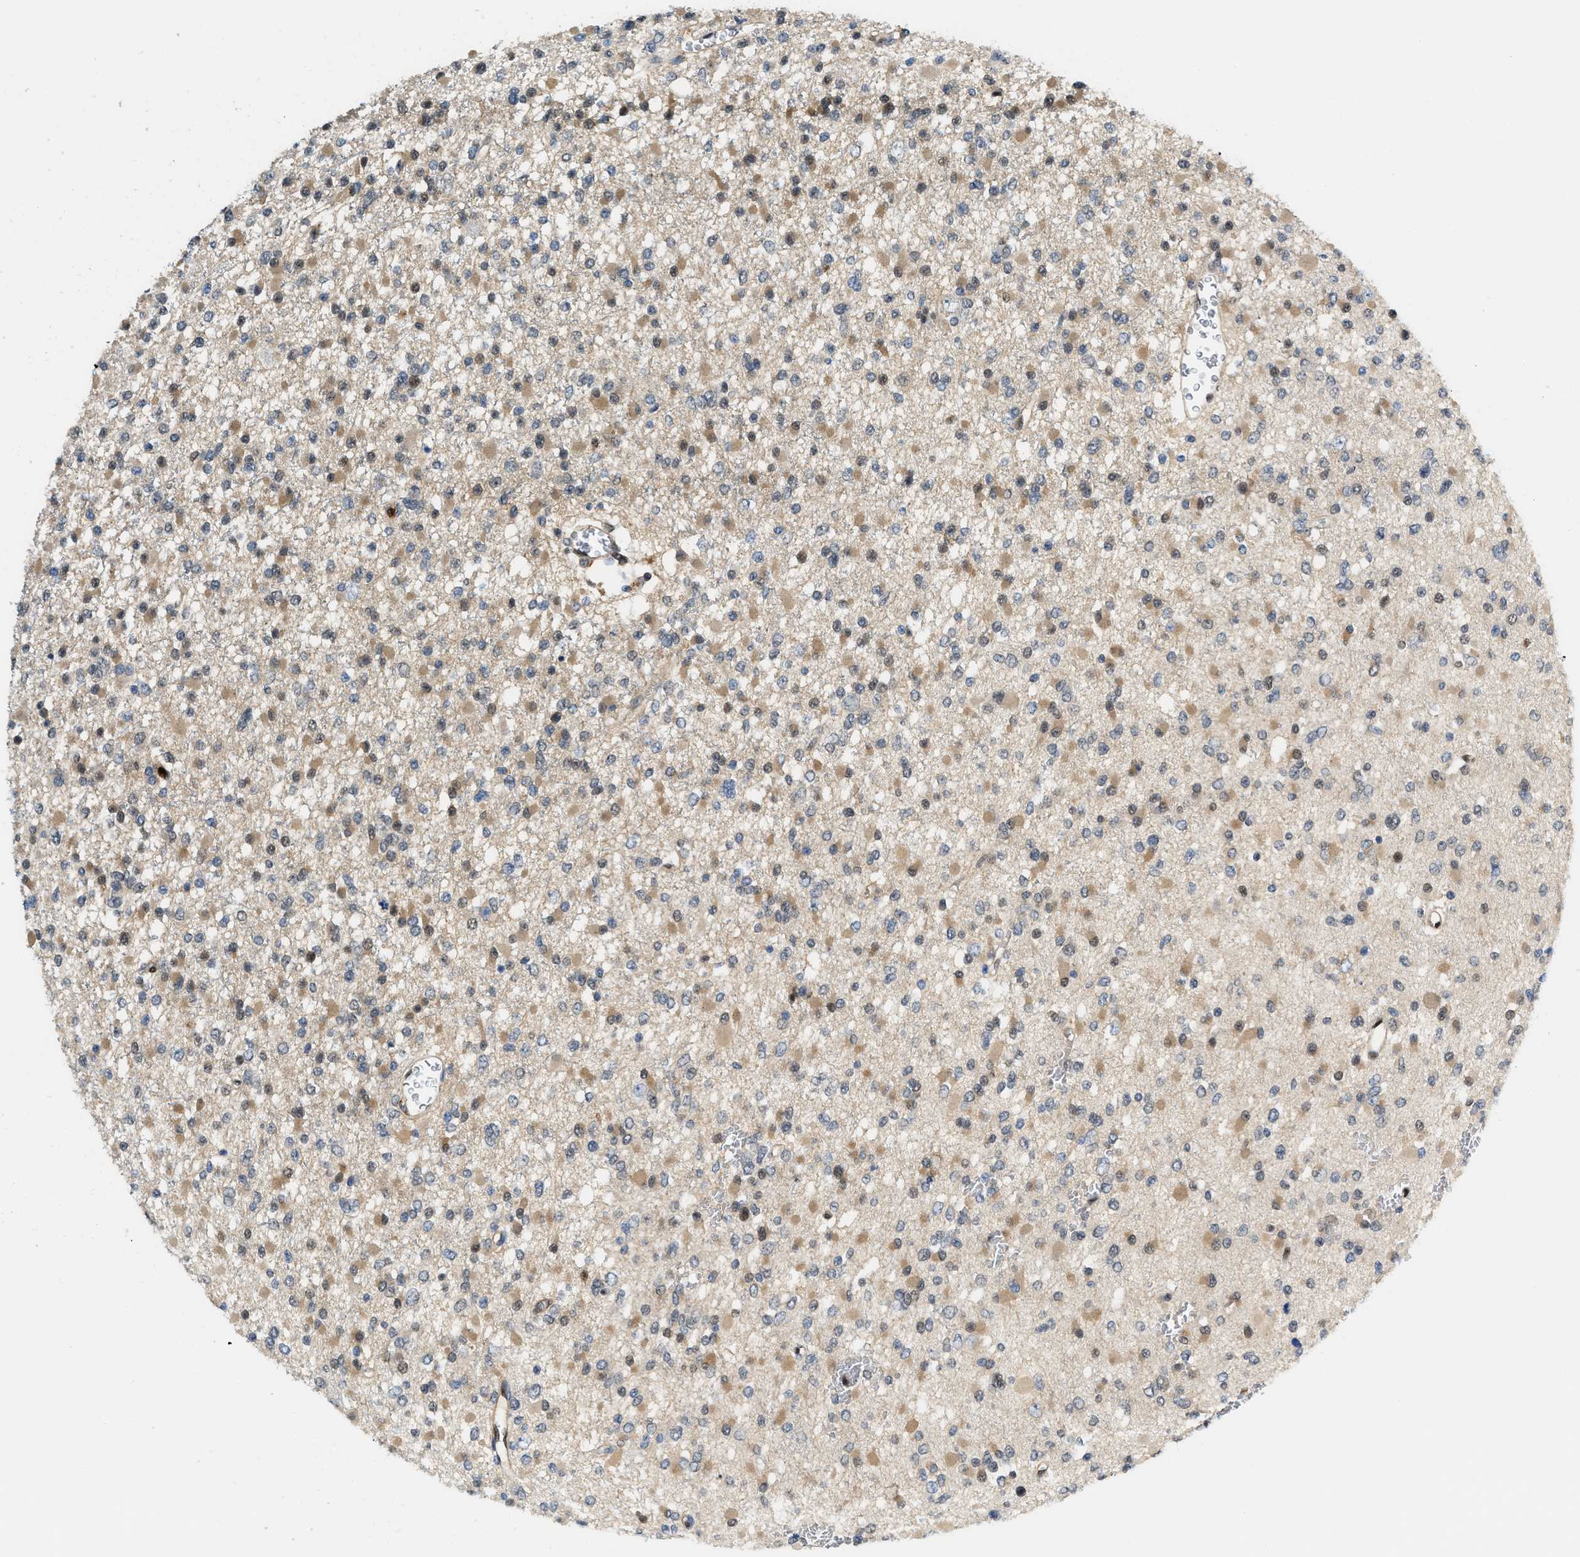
{"staining": {"intensity": "weak", "quantity": ">75%", "location": "cytoplasmic/membranous,nuclear"}, "tissue": "glioma", "cell_type": "Tumor cells", "image_type": "cancer", "snomed": [{"axis": "morphology", "description": "Glioma, malignant, Low grade"}, {"axis": "topography", "description": "Brain"}], "caption": "Brown immunohistochemical staining in low-grade glioma (malignant) exhibits weak cytoplasmic/membranous and nuclear staining in about >75% of tumor cells. (IHC, brightfield microscopy, high magnification).", "gene": "LTA4H", "patient": {"sex": "female", "age": 22}}